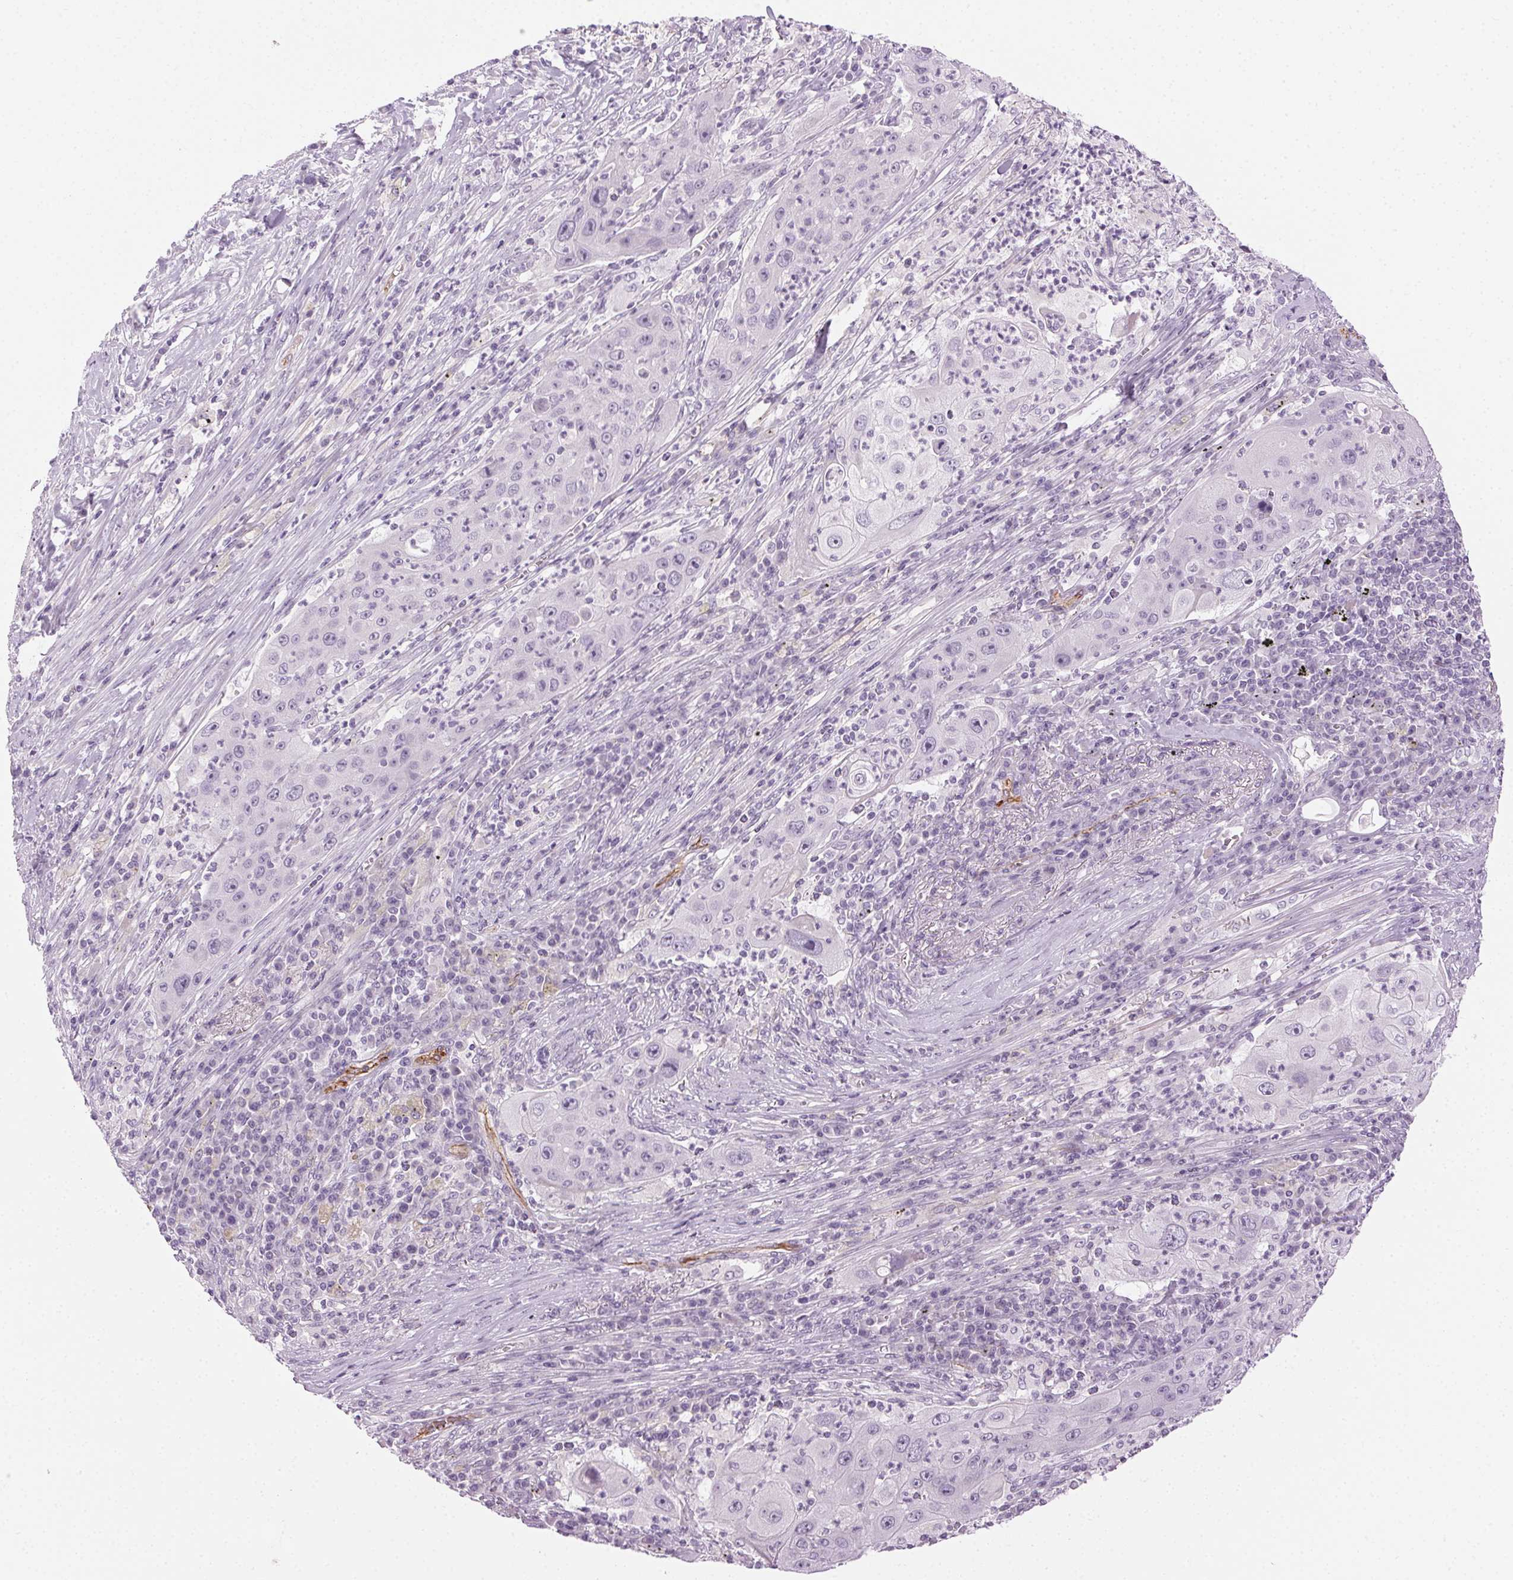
{"staining": {"intensity": "negative", "quantity": "none", "location": "none"}, "tissue": "lung cancer", "cell_type": "Tumor cells", "image_type": "cancer", "snomed": [{"axis": "morphology", "description": "Squamous cell carcinoma, NOS"}, {"axis": "topography", "description": "Lung"}], "caption": "Tumor cells are negative for brown protein staining in squamous cell carcinoma (lung).", "gene": "AIF1L", "patient": {"sex": "female", "age": 59}}